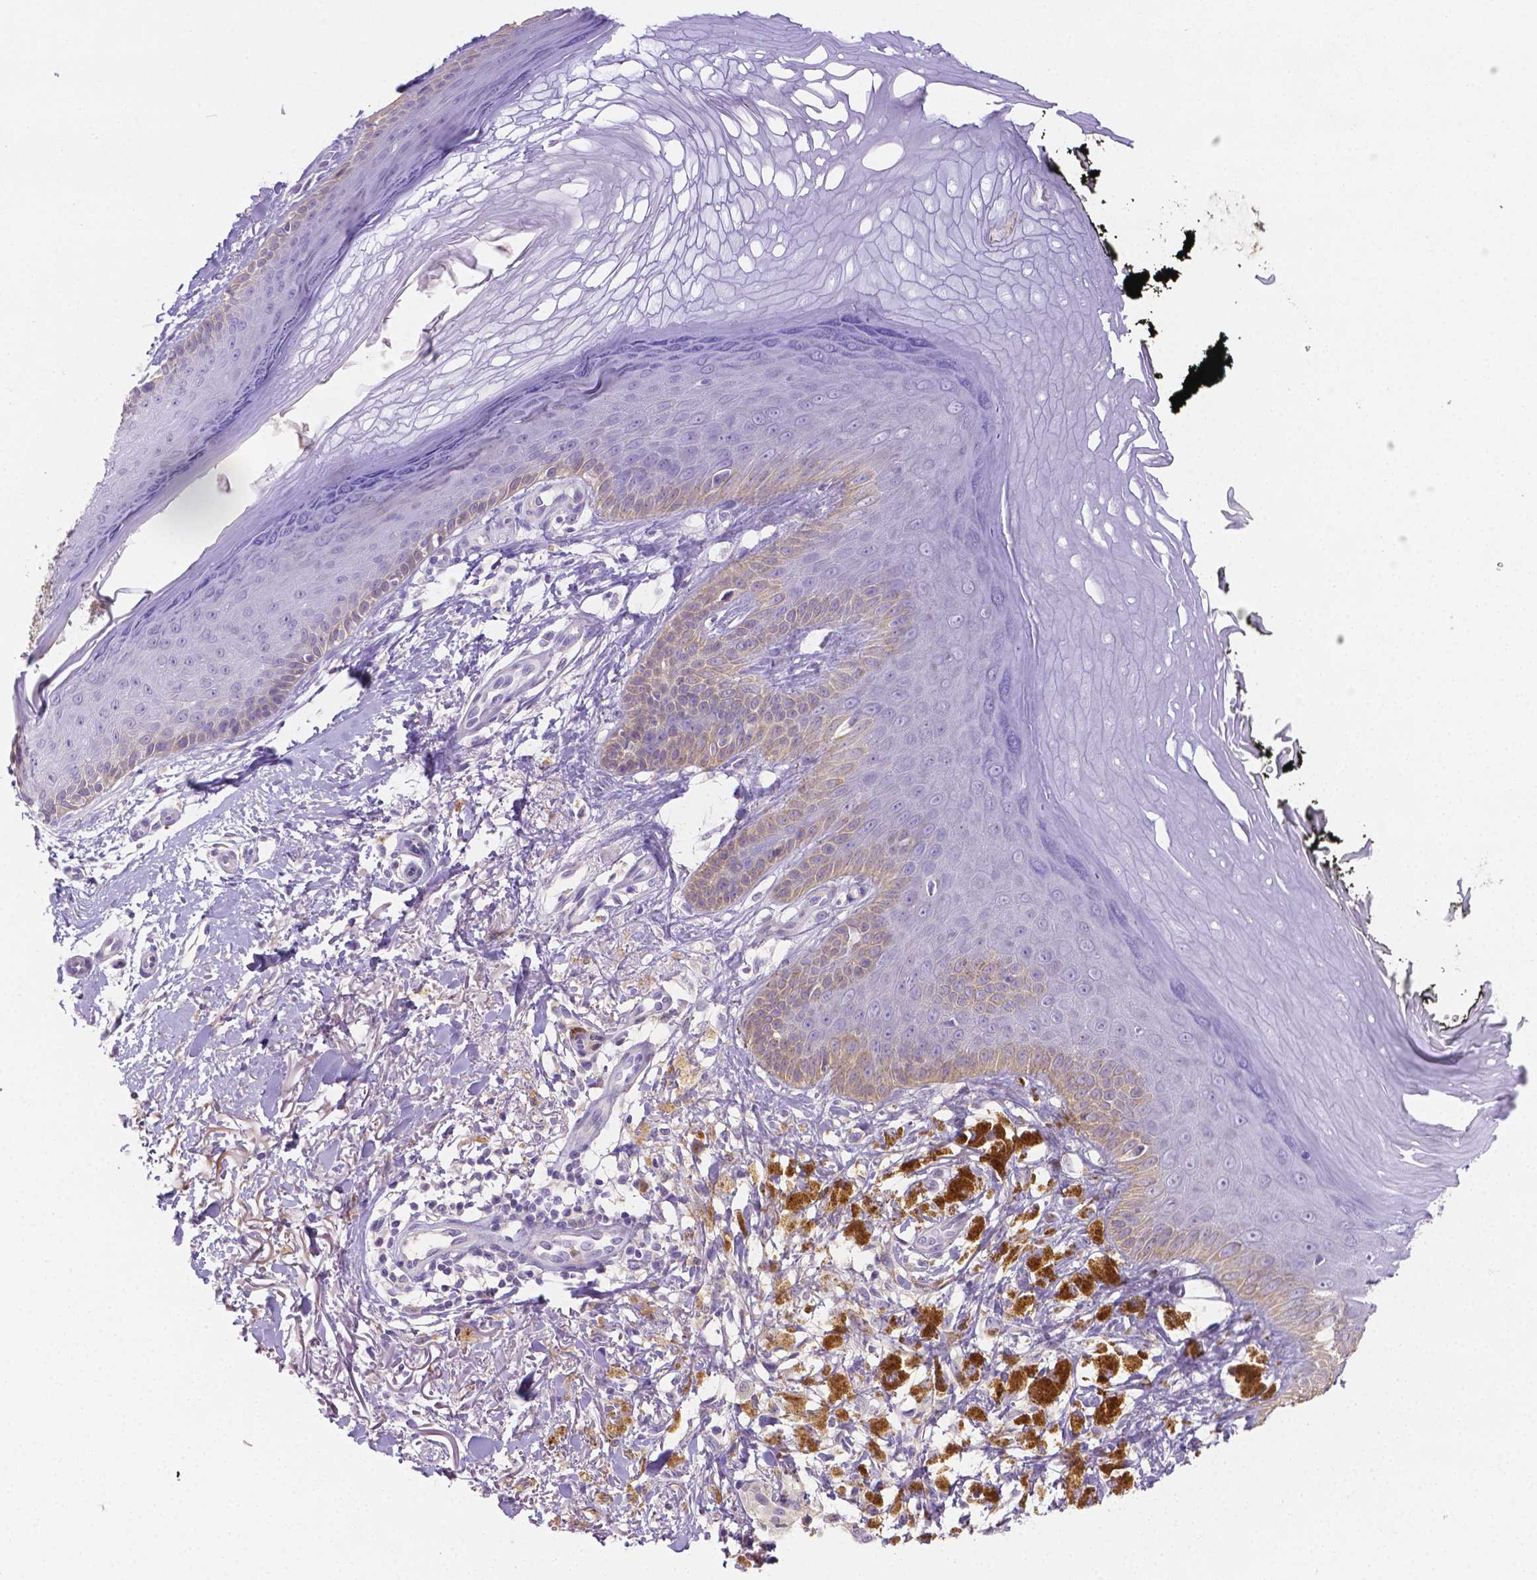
{"staining": {"intensity": "negative", "quantity": "none", "location": "none"}, "tissue": "melanoma", "cell_type": "Tumor cells", "image_type": "cancer", "snomed": [{"axis": "morphology", "description": "Malignant melanoma, NOS"}, {"axis": "topography", "description": "Skin"}], "caption": "Tumor cells show no significant protein positivity in melanoma. (Immunohistochemistry (ihc), brightfield microscopy, high magnification).", "gene": "NXPH2", "patient": {"sex": "female", "age": 80}}